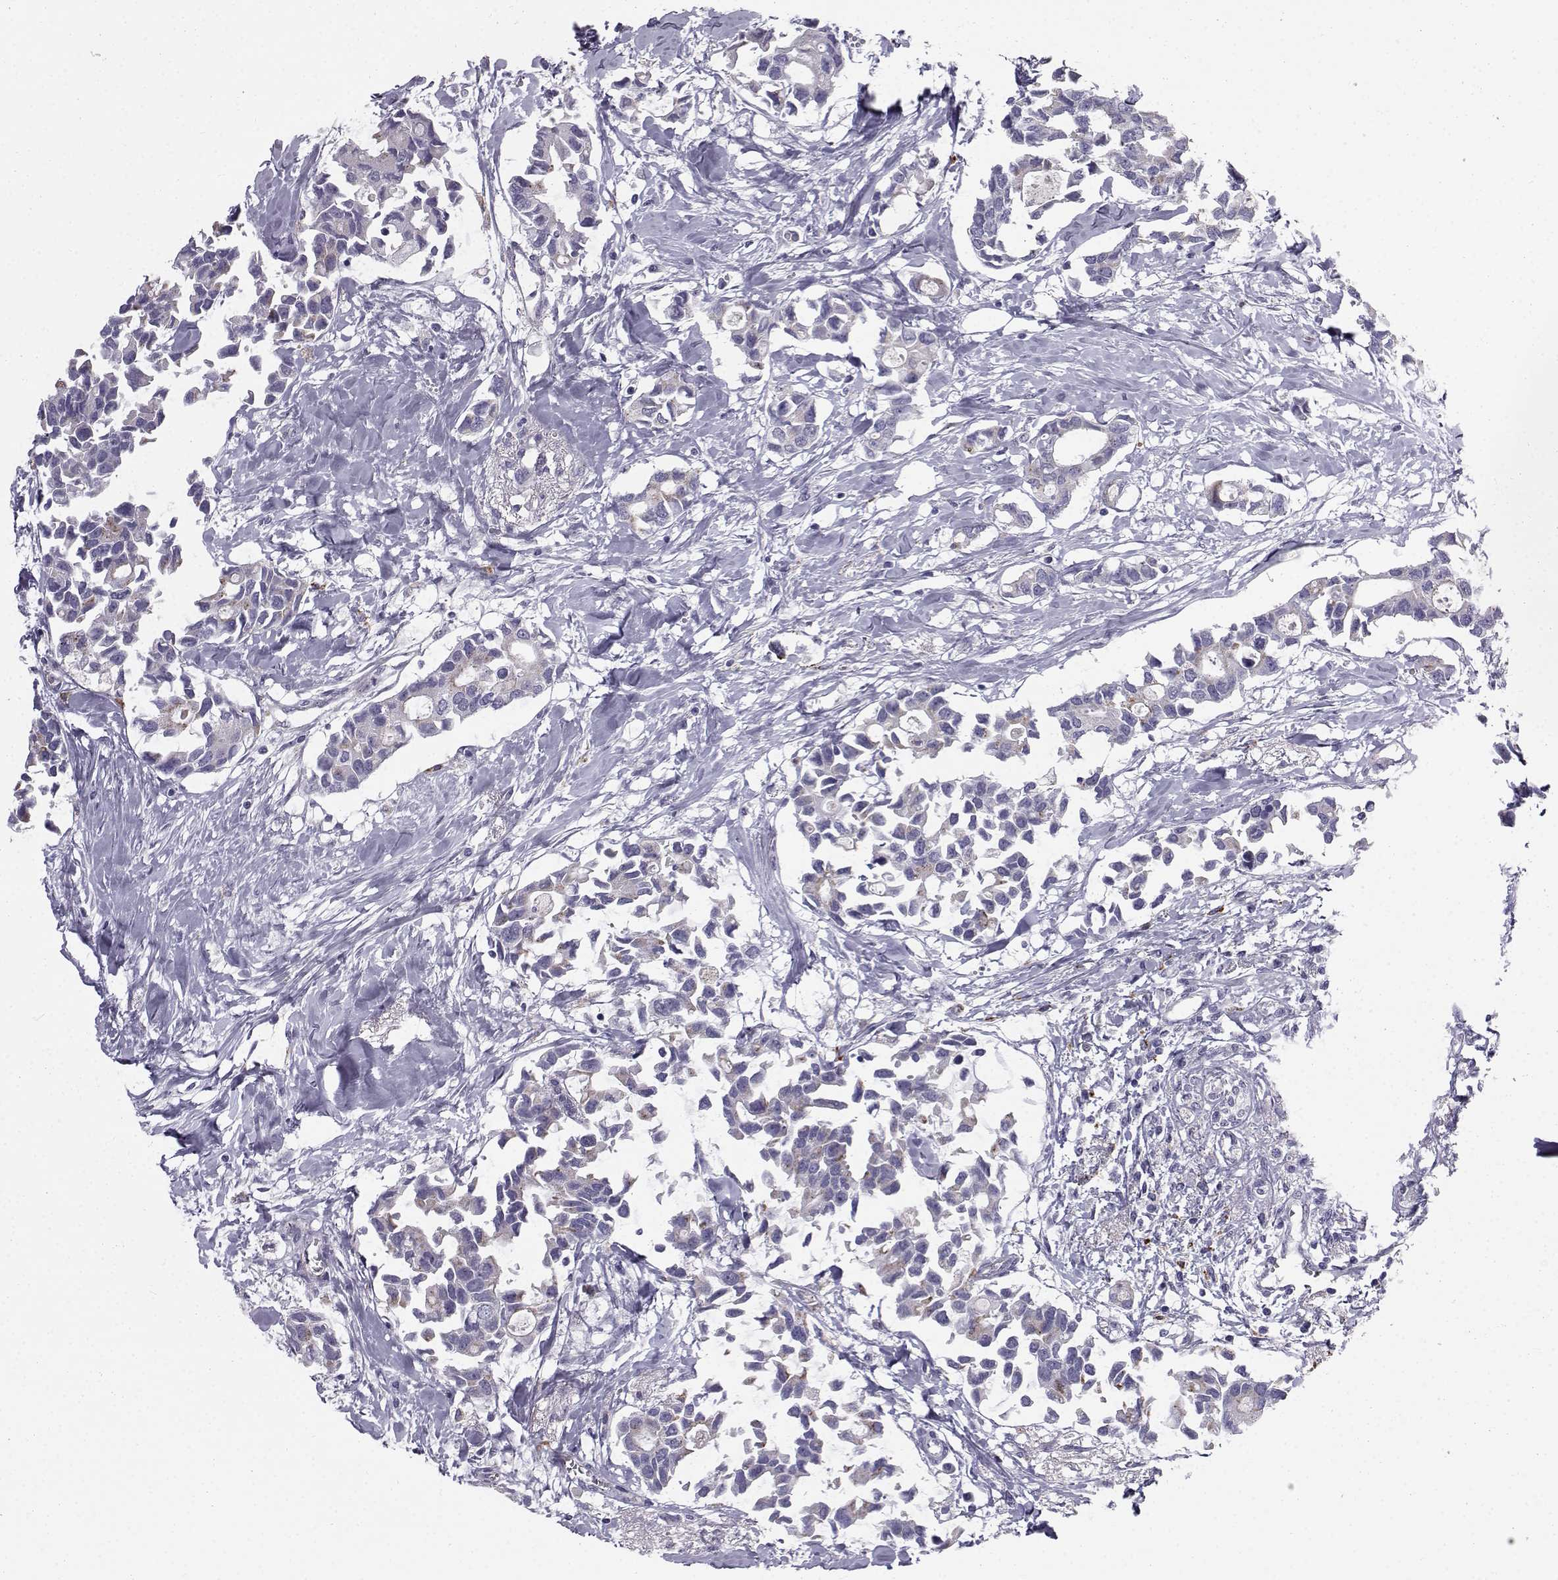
{"staining": {"intensity": "negative", "quantity": "none", "location": "none"}, "tissue": "breast cancer", "cell_type": "Tumor cells", "image_type": "cancer", "snomed": [{"axis": "morphology", "description": "Duct carcinoma"}, {"axis": "topography", "description": "Breast"}], "caption": "A micrograph of intraductal carcinoma (breast) stained for a protein displays no brown staining in tumor cells.", "gene": "CALCR", "patient": {"sex": "female", "age": 83}}